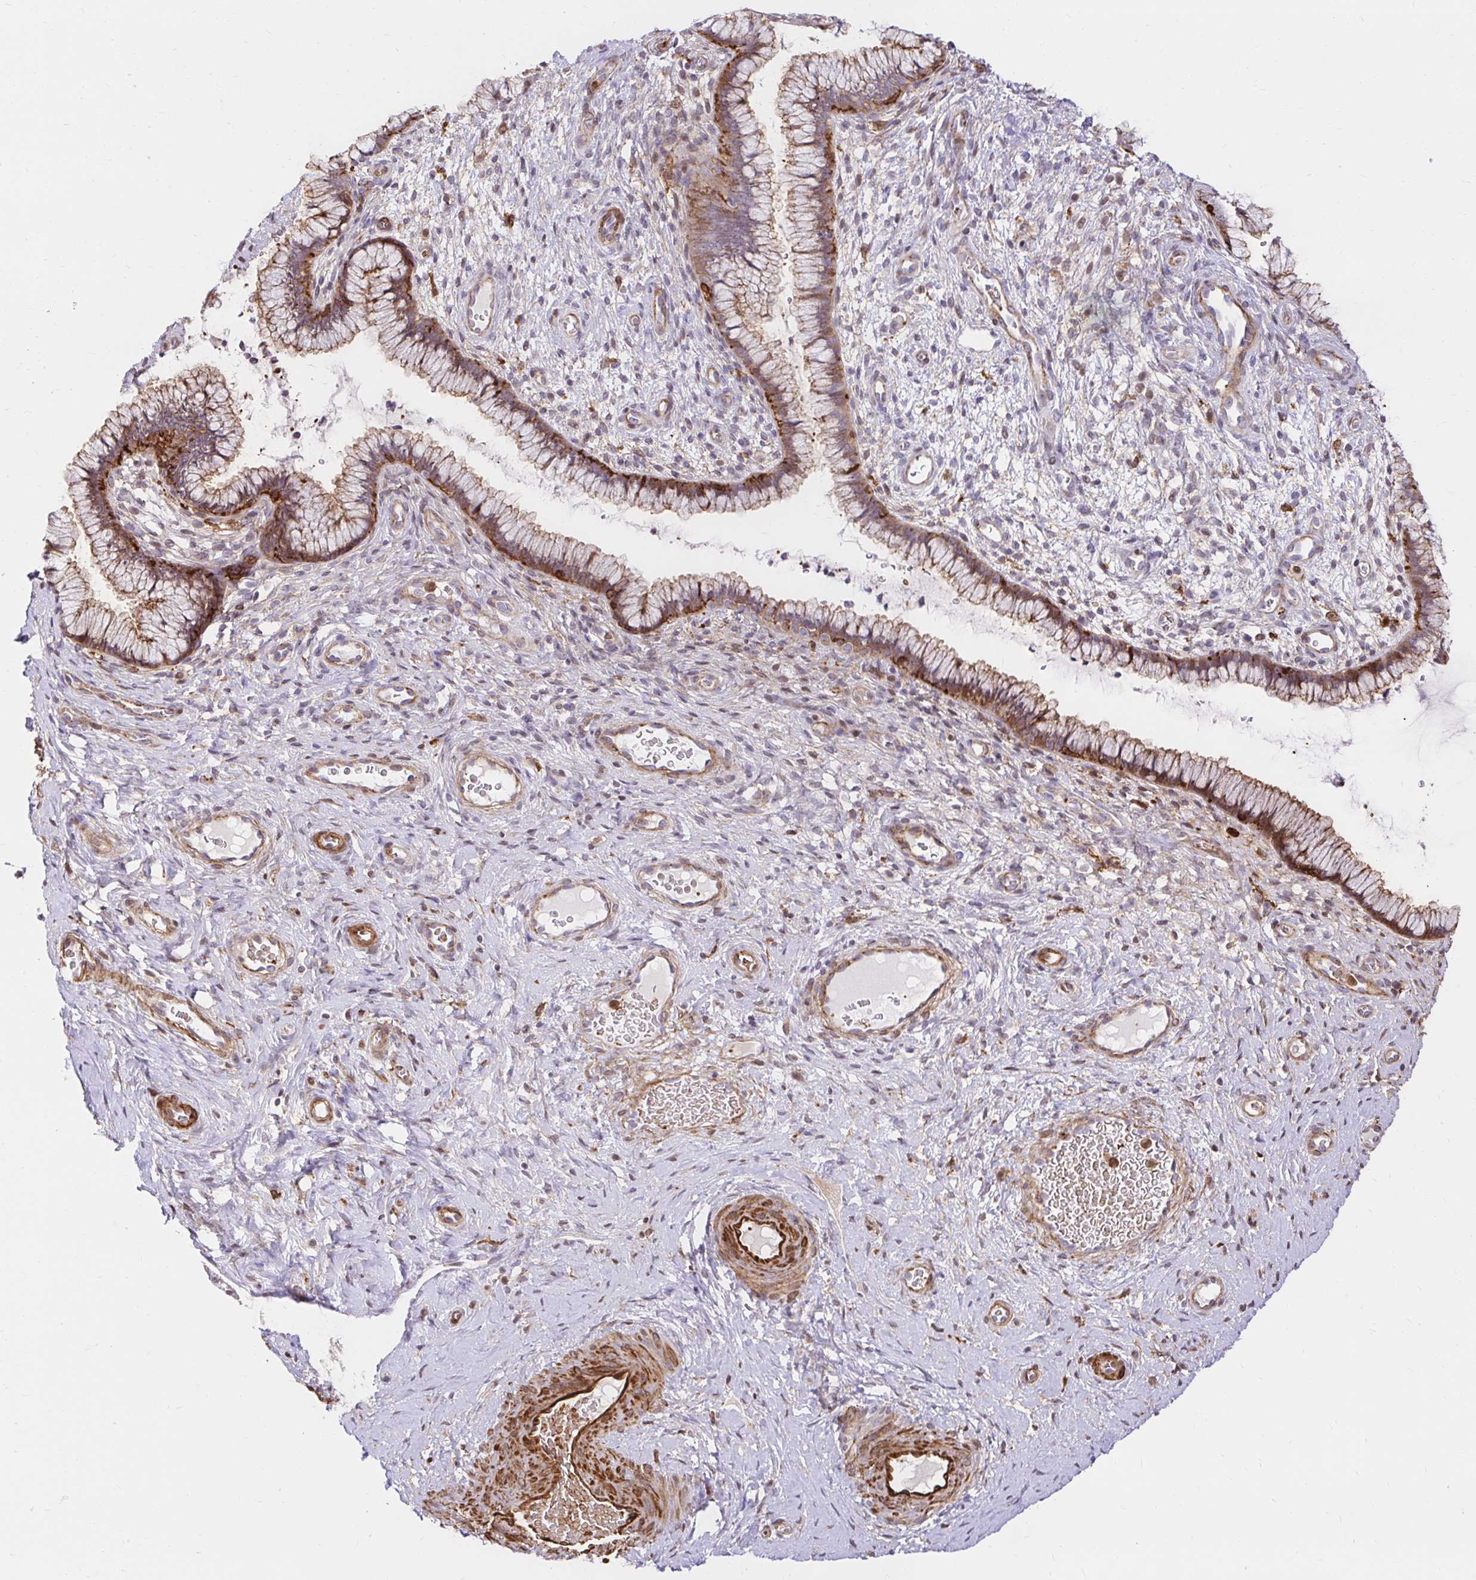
{"staining": {"intensity": "moderate", "quantity": ">75%", "location": "cytoplasmic/membranous"}, "tissue": "cervix", "cell_type": "Glandular cells", "image_type": "normal", "snomed": [{"axis": "morphology", "description": "Normal tissue, NOS"}, {"axis": "topography", "description": "Cervix"}], "caption": "About >75% of glandular cells in unremarkable cervix reveal moderate cytoplasmic/membranous protein staining as visualized by brown immunohistochemical staining.", "gene": "GSN", "patient": {"sex": "female", "age": 34}}